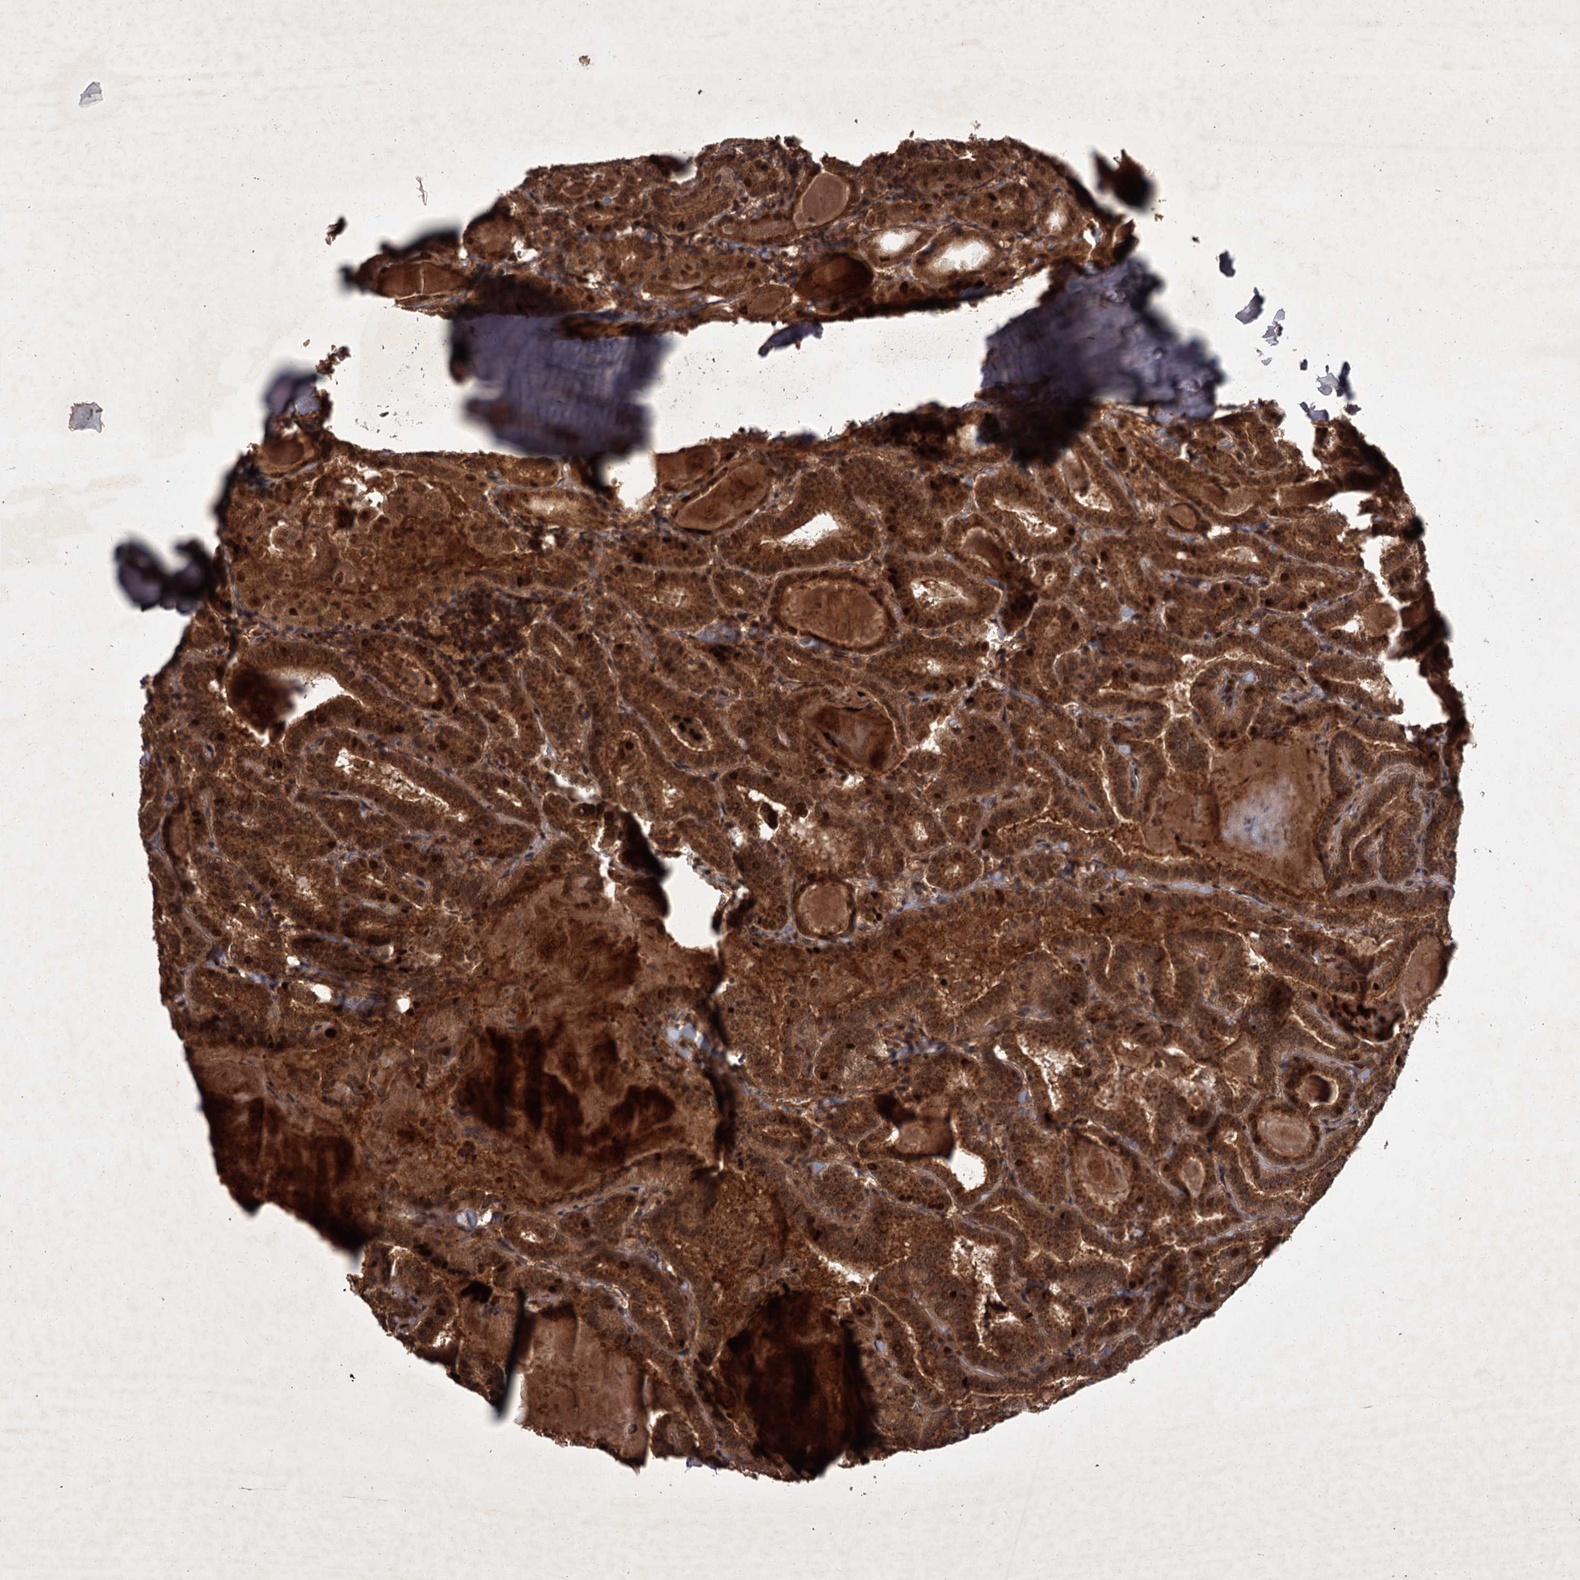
{"staining": {"intensity": "strong", "quantity": ">75%", "location": "cytoplasmic/membranous,nuclear"}, "tissue": "thyroid cancer", "cell_type": "Tumor cells", "image_type": "cancer", "snomed": [{"axis": "morphology", "description": "Papillary adenocarcinoma, NOS"}, {"axis": "topography", "description": "Thyroid gland"}], "caption": "Tumor cells show strong cytoplasmic/membranous and nuclear positivity in about >75% of cells in thyroid papillary adenocarcinoma.", "gene": "TBC1D23", "patient": {"sex": "female", "age": 72}}